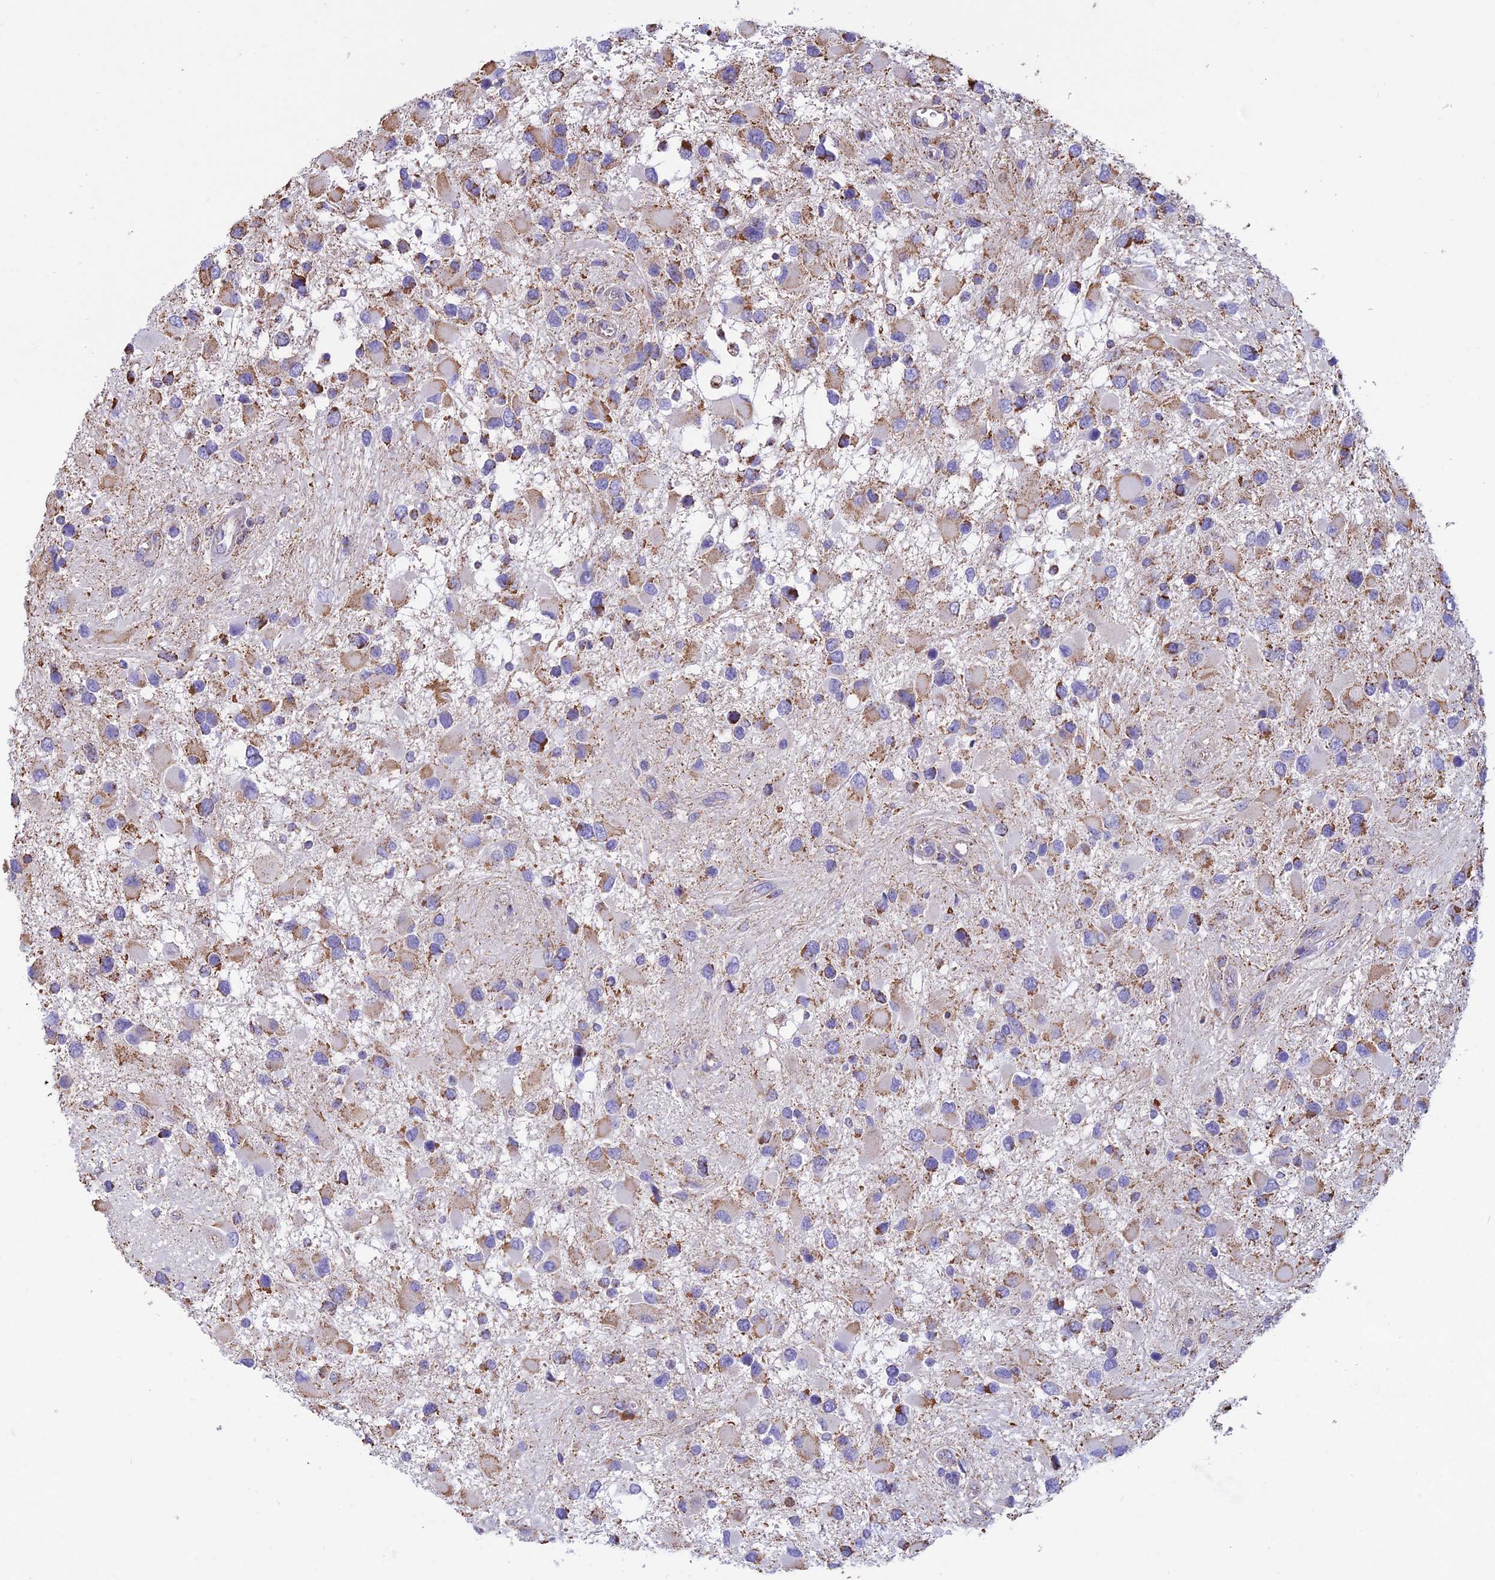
{"staining": {"intensity": "moderate", "quantity": ">75%", "location": "cytoplasmic/membranous"}, "tissue": "glioma", "cell_type": "Tumor cells", "image_type": "cancer", "snomed": [{"axis": "morphology", "description": "Glioma, malignant, High grade"}, {"axis": "topography", "description": "Brain"}], "caption": "This image reveals glioma stained with immunohistochemistry (IHC) to label a protein in brown. The cytoplasmic/membranous of tumor cells show moderate positivity for the protein. Nuclei are counter-stained blue.", "gene": "OR2W3", "patient": {"sex": "male", "age": 53}}